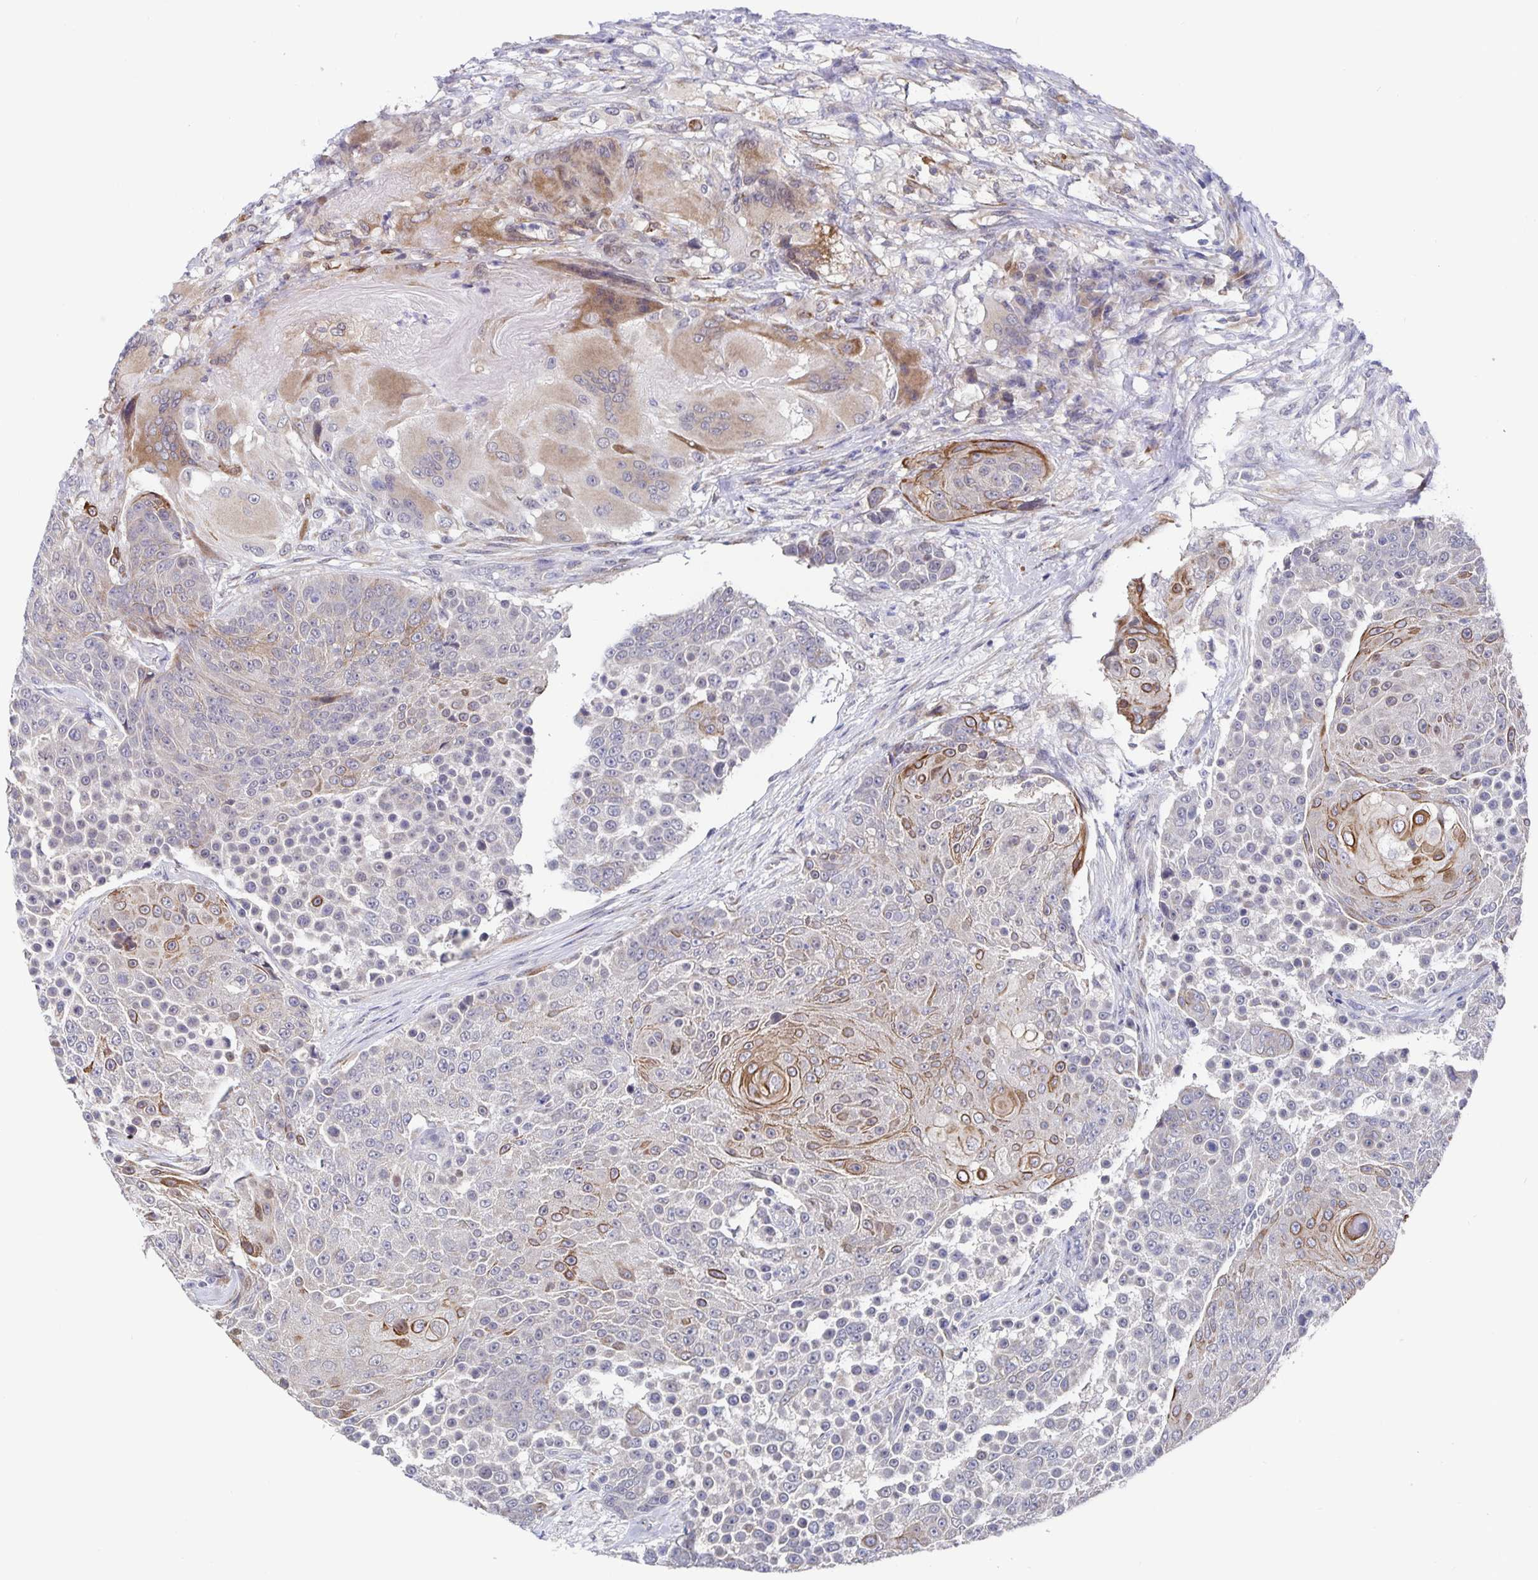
{"staining": {"intensity": "moderate", "quantity": "<25%", "location": "cytoplasmic/membranous"}, "tissue": "urothelial cancer", "cell_type": "Tumor cells", "image_type": "cancer", "snomed": [{"axis": "morphology", "description": "Urothelial carcinoma, High grade"}, {"axis": "topography", "description": "Urinary bladder"}], "caption": "Immunohistochemical staining of urothelial cancer displays moderate cytoplasmic/membranous protein staining in about <25% of tumor cells. Nuclei are stained in blue.", "gene": "ZIK1", "patient": {"sex": "female", "age": 63}}